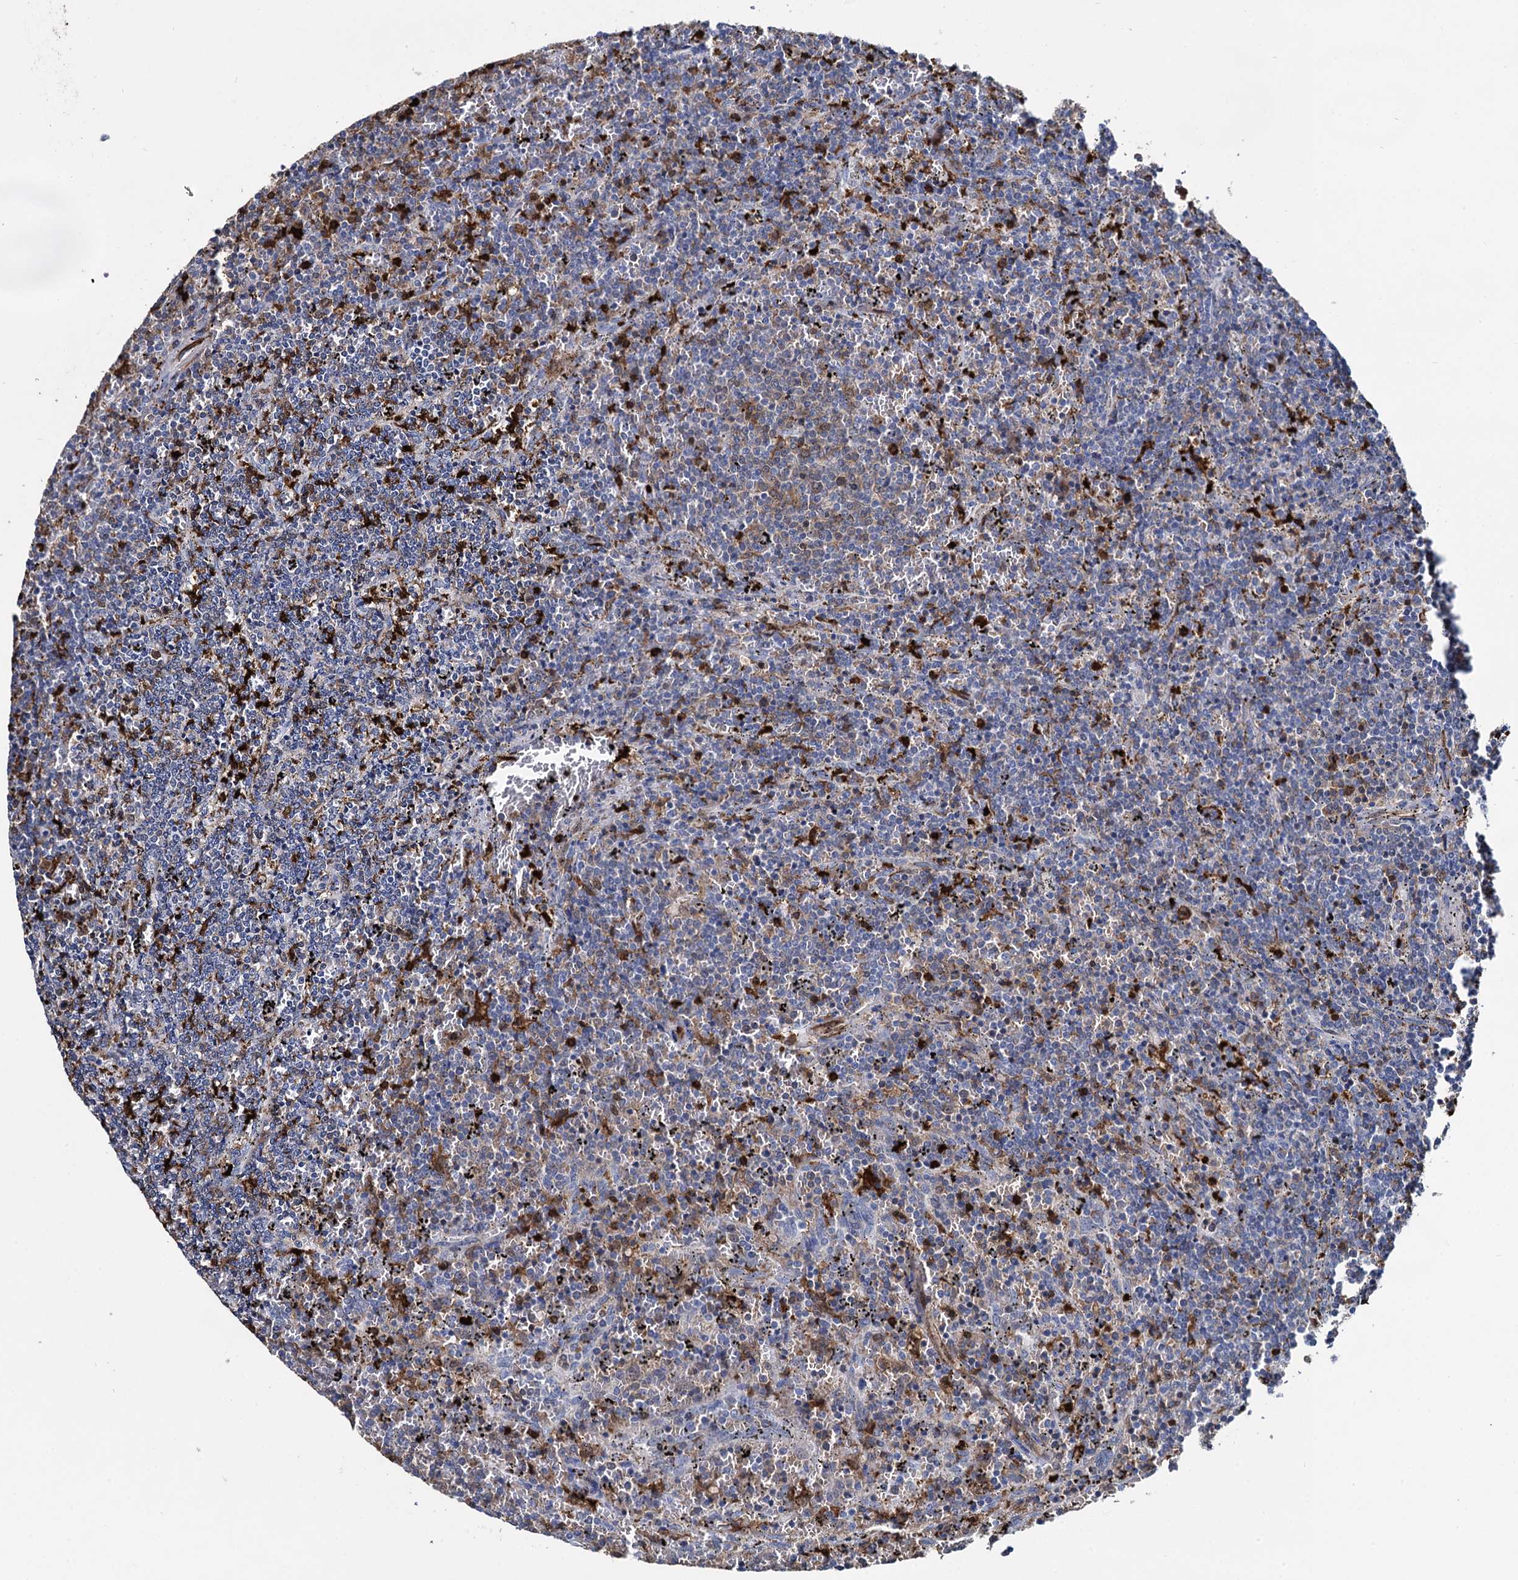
{"staining": {"intensity": "moderate", "quantity": "<25%", "location": "cytoplasmic/membranous"}, "tissue": "lymphoma", "cell_type": "Tumor cells", "image_type": "cancer", "snomed": [{"axis": "morphology", "description": "Malignant lymphoma, non-Hodgkin's type, Low grade"}, {"axis": "topography", "description": "Spleen"}], "caption": "Immunohistochemistry micrograph of neoplastic tissue: human lymphoma stained using immunohistochemistry exhibits low levels of moderate protein expression localized specifically in the cytoplasmic/membranous of tumor cells, appearing as a cytoplasmic/membranous brown color.", "gene": "FABP5", "patient": {"sex": "female", "age": 50}}